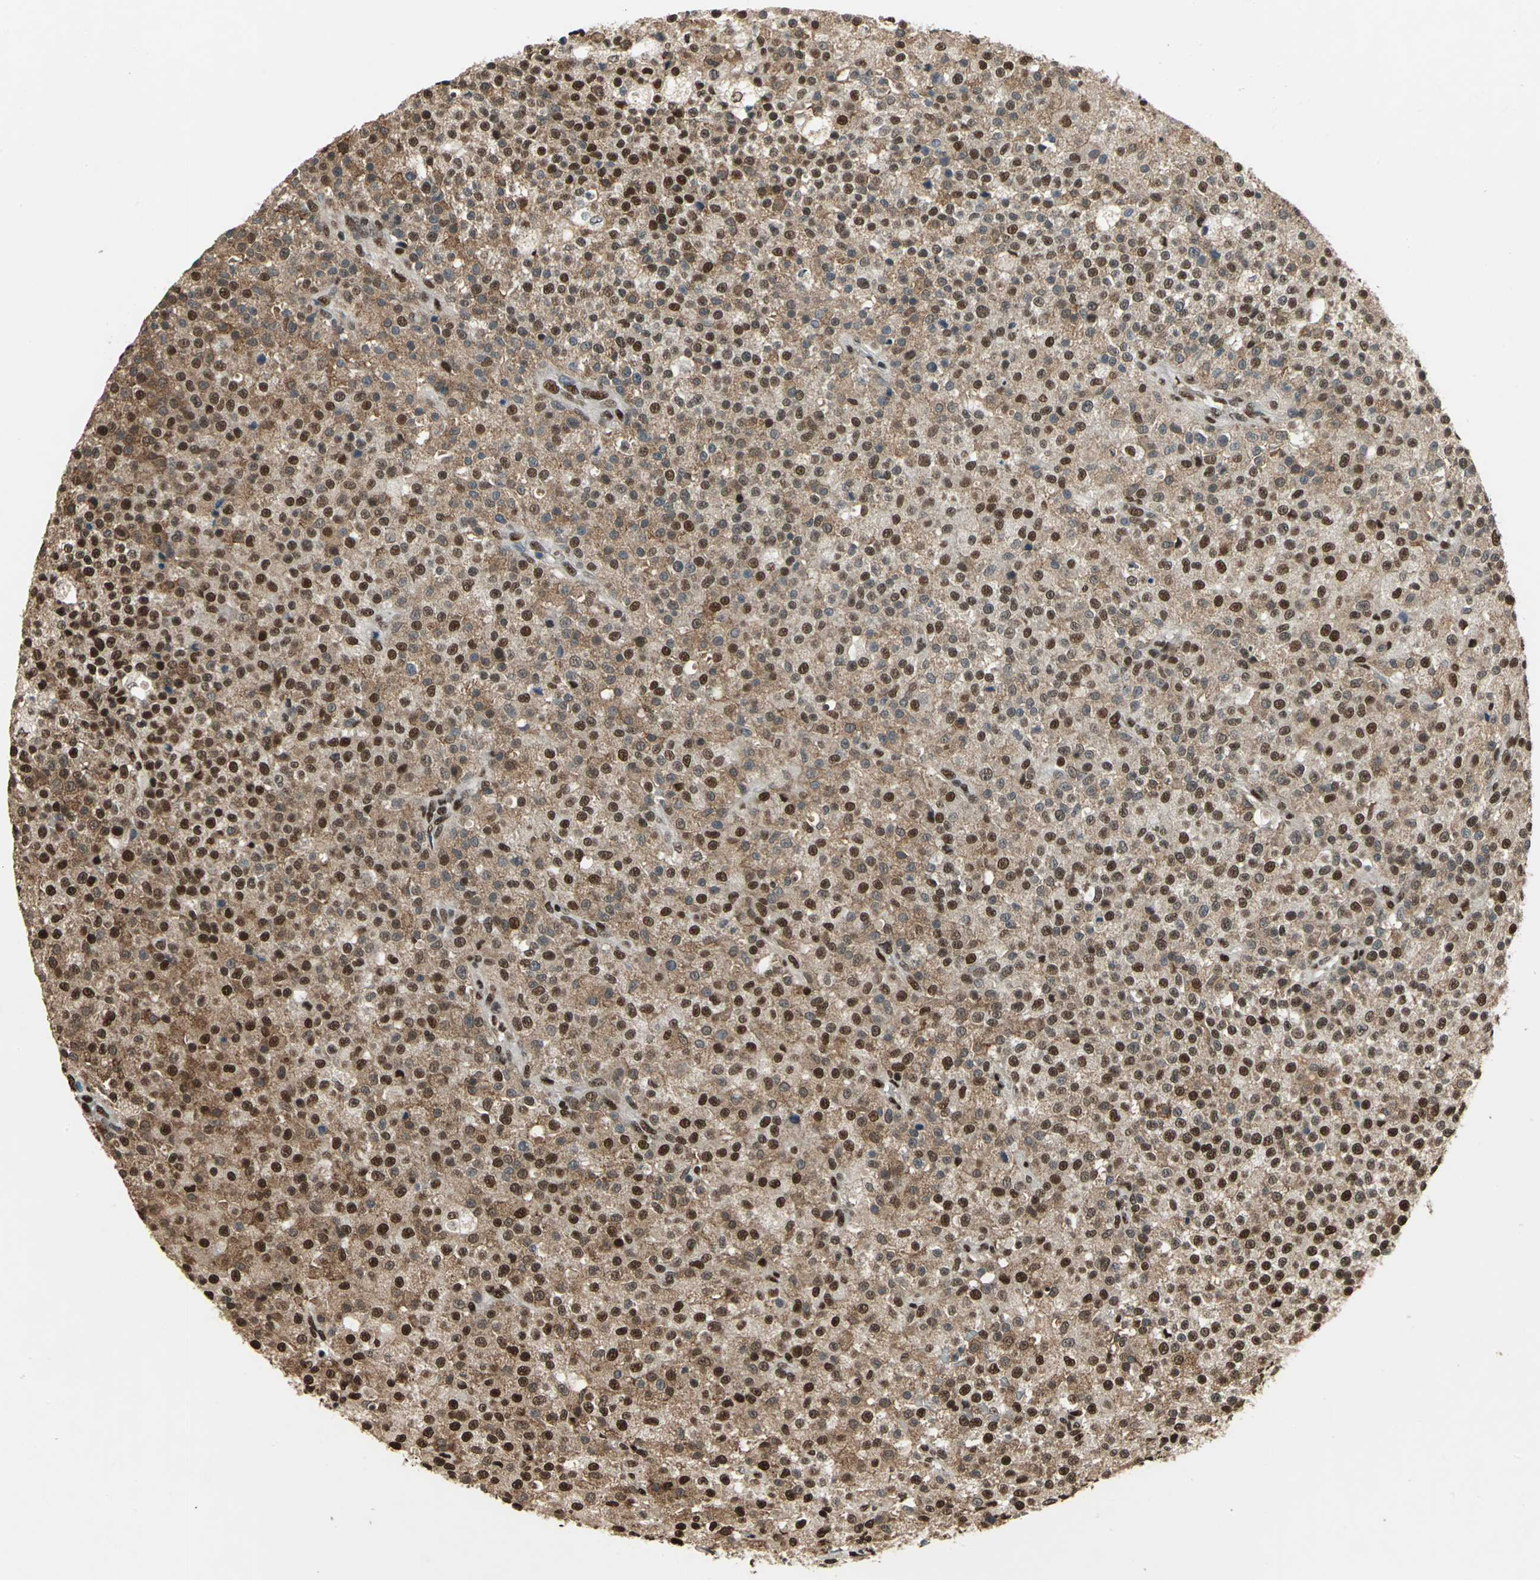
{"staining": {"intensity": "moderate", "quantity": ">75%", "location": "cytoplasmic/membranous,nuclear"}, "tissue": "testis cancer", "cell_type": "Tumor cells", "image_type": "cancer", "snomed": [{"axis": "morphology", "description": "Seminoma, NOS"}, {"axis": "topography", "description": "Testis"}], "caption": "A photomicrograph of testis cancer (seminoma) stained for a protein displays moderate cytoplasmic/membranous and nuclear brown staining in tumor cells.", "gene": "ANP32A", "patient": {"sex": "male", "age": 59}}